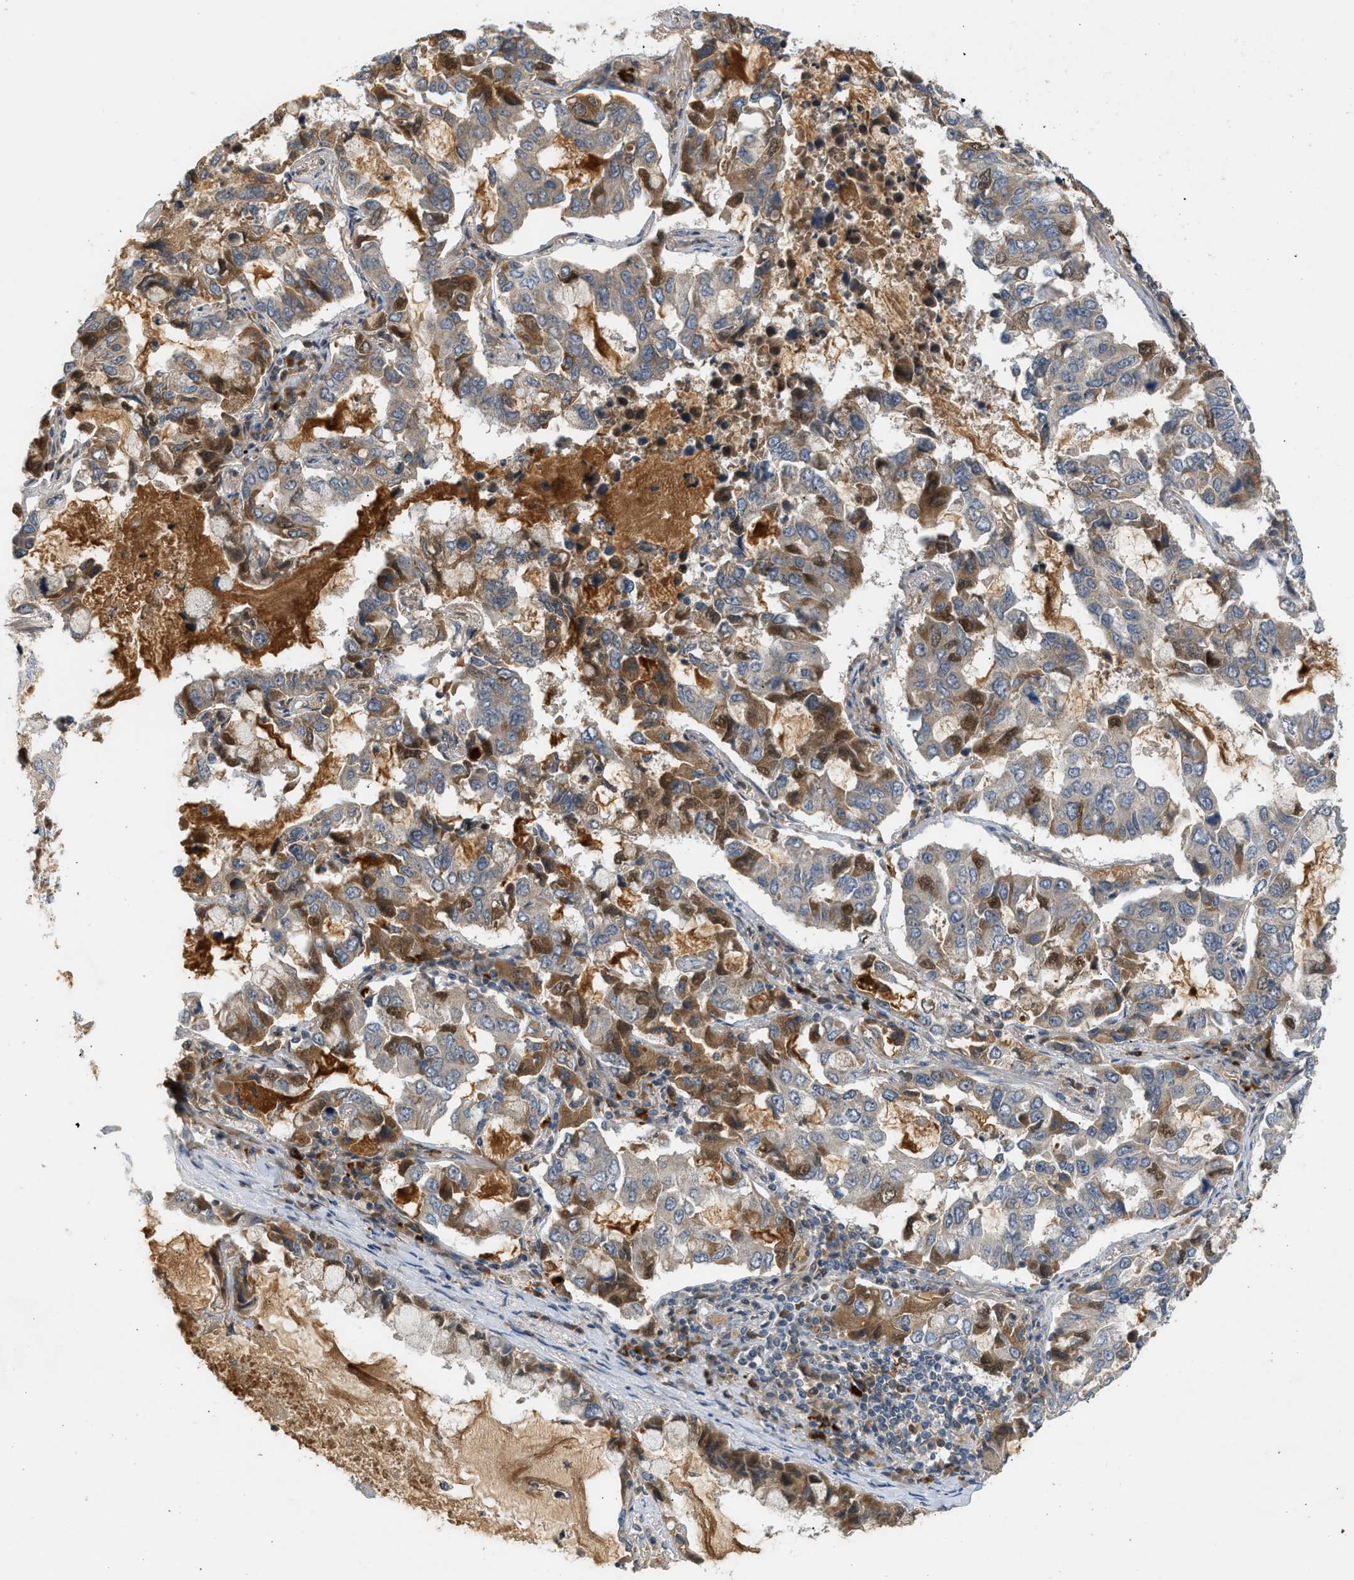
{"staining": {"intensity": "moderate", "quantity": "25%-75%", "location": "cytoplasmic/membranous,nuclear"}, "tissue": "lung cancer", "cell_type": "Tumor cells", "image_type": "cancer", "snomed": [{"axis": "morphology", "description": "Adenocarcinoma, NOS"}, {"axis": "topography", "description": "Lung"}], "caption": "Moderate cytoplasmic/membranous and nuclear positivity is identified in approximately 25%-75% of tumor cells in lung adenocarcinoma. Nuclei are stained in blue.", "gene": "ADCY8", "patient": {"sex": "male", "age": 64}}